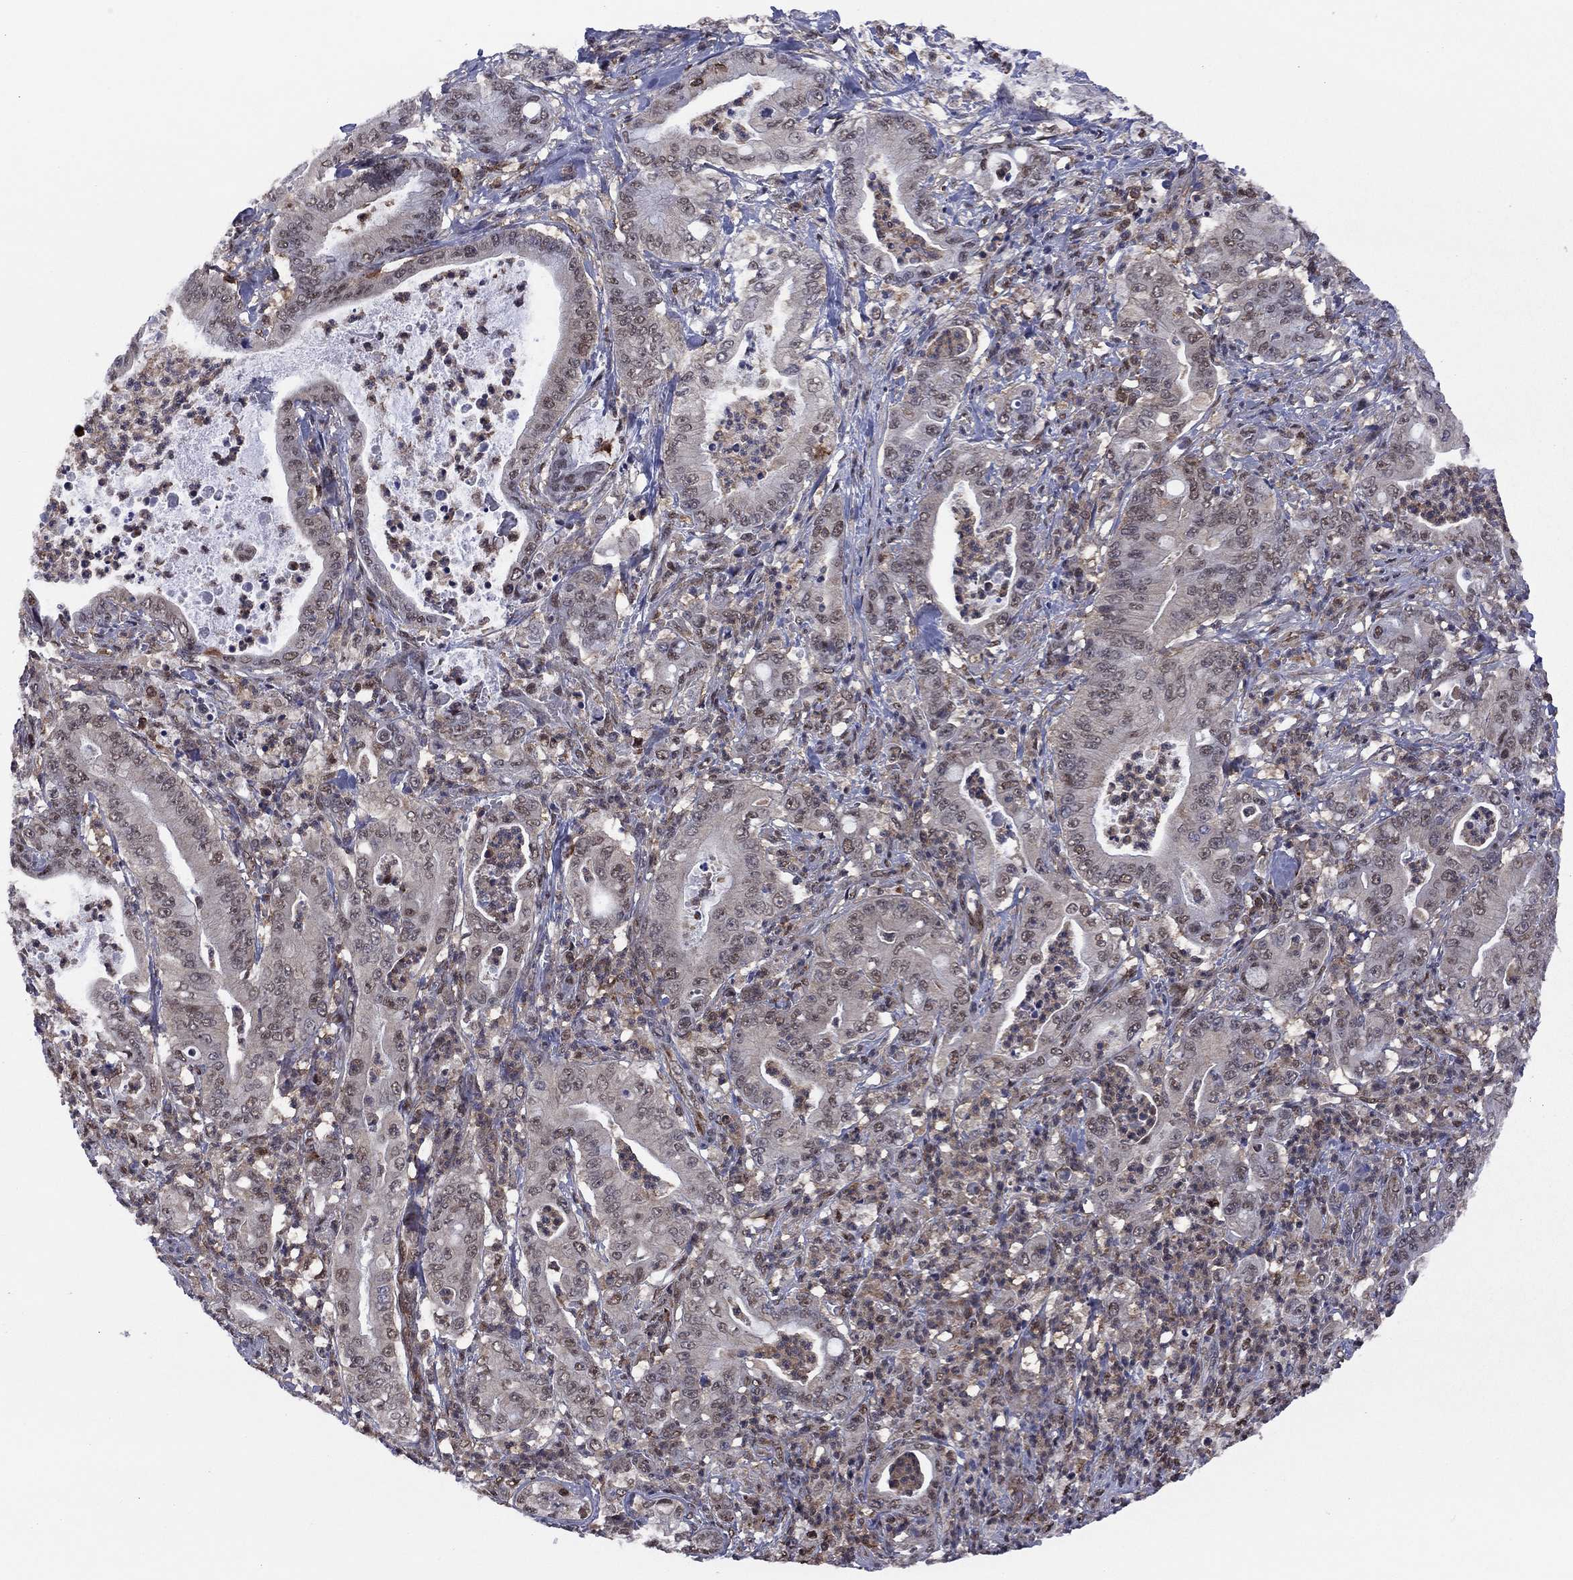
{"staining": {"intensity": "negative", "quantity": "none", "location": "none"}, "tissue": "pancreatic cancer", "cell_type": "Tumor cells", "image_type": "cancer", "snomed": [{"axis": "morphology", "description": "Adenocarcinoma, NOS"}, {"axis": "topography", "description": "Pancreas"}], "caption": "Immunohistochemistry histopathology image of human pancreatic adenocarcinoma stained for a protein (brown), which shows no expression in tumor cells.", "gene": "PSMD2", "patient": {"sex": "male", "age": 71}}